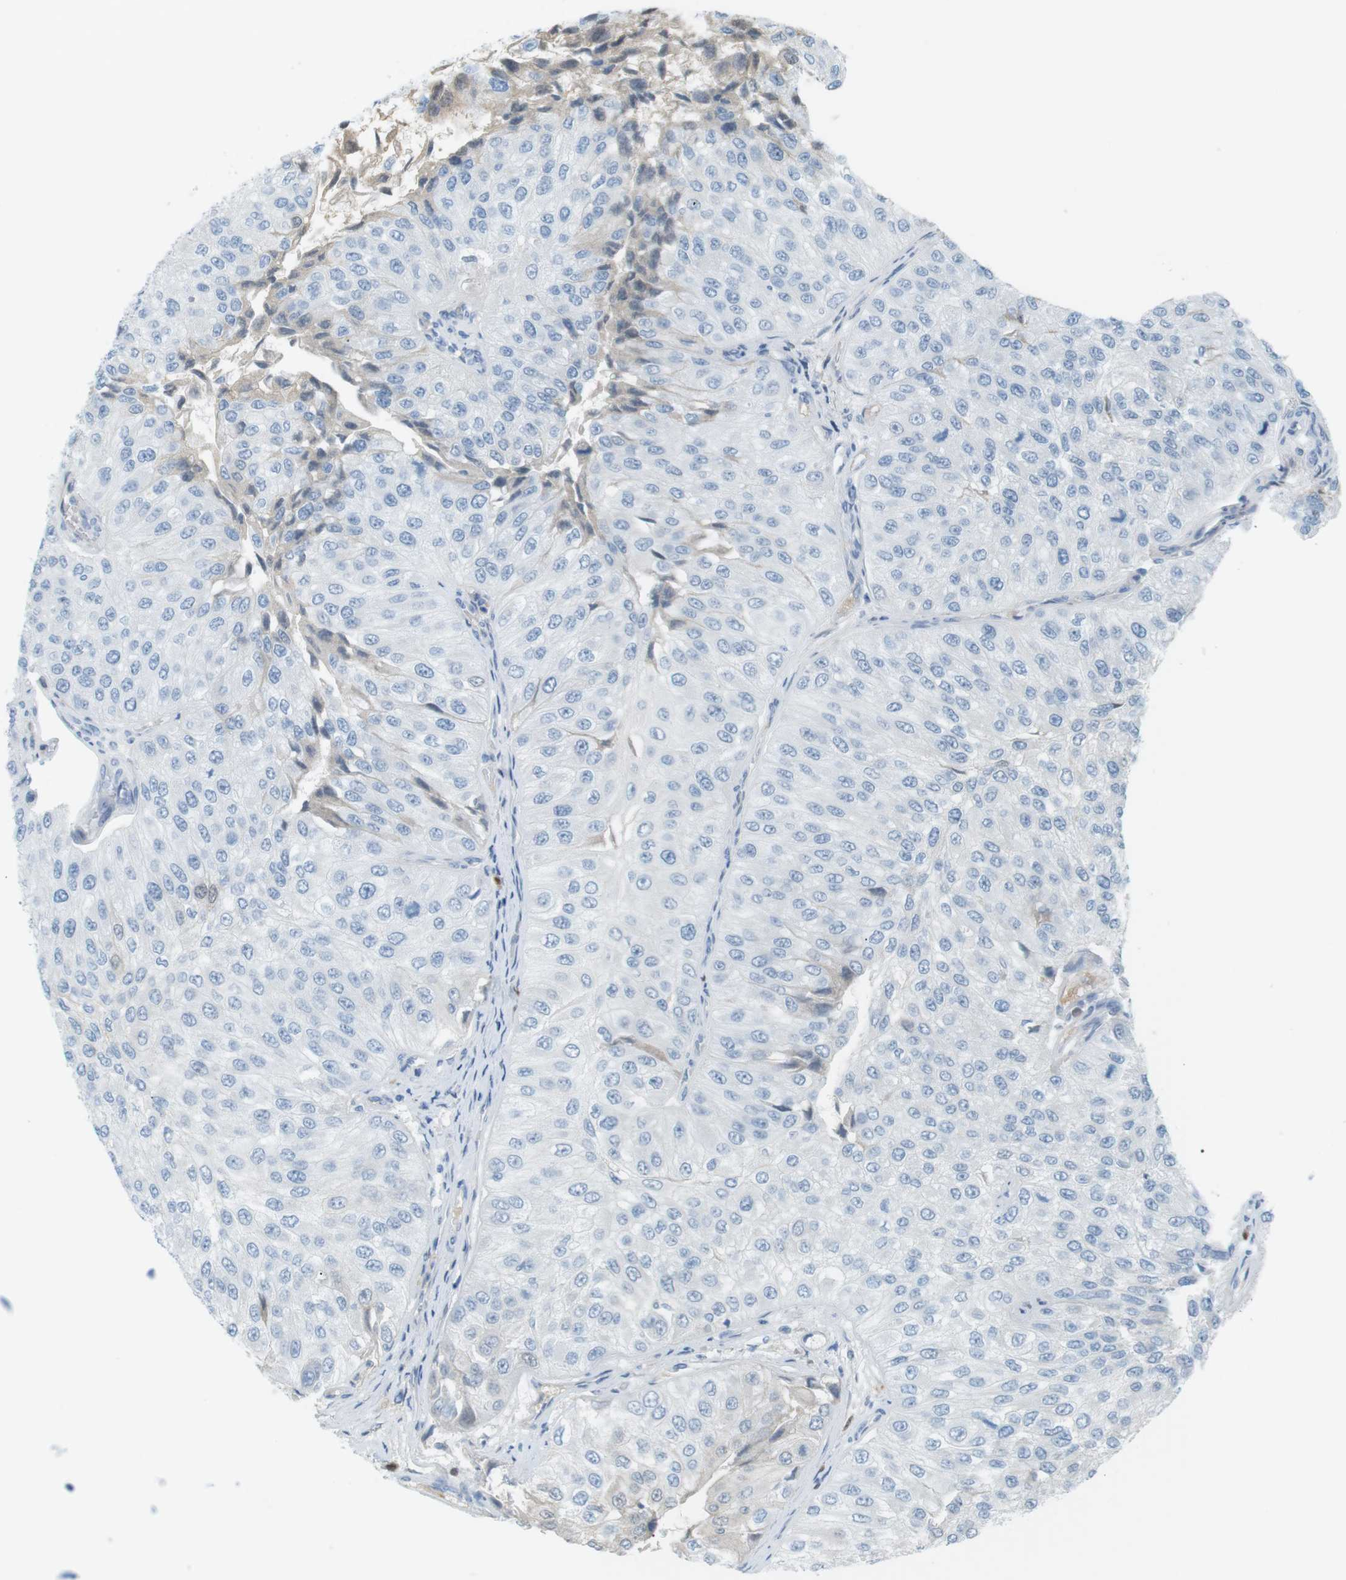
{"staining": {"intensity": "negative", "quantity": "none", "location": "none"}, "tissue": "urothelial cancer", "cell_type": "Tumor cells", "image_type": "cancer", "snomed": [{"axis": "morphology", "description": "Urothelial carcinoma, High grade"}, {"axis": "topography", "description": "Kidney"}, {"axis": "topography", "description": "Urinary bladder"}], "caption": "High power microscopy image of an immunohistochemistry (IHC) micrograph of urothelial cancer, revealing no significant positivity in tumor cells.", "gene": "AZGP1", "patient": {"sex": "male", "age": 77}}